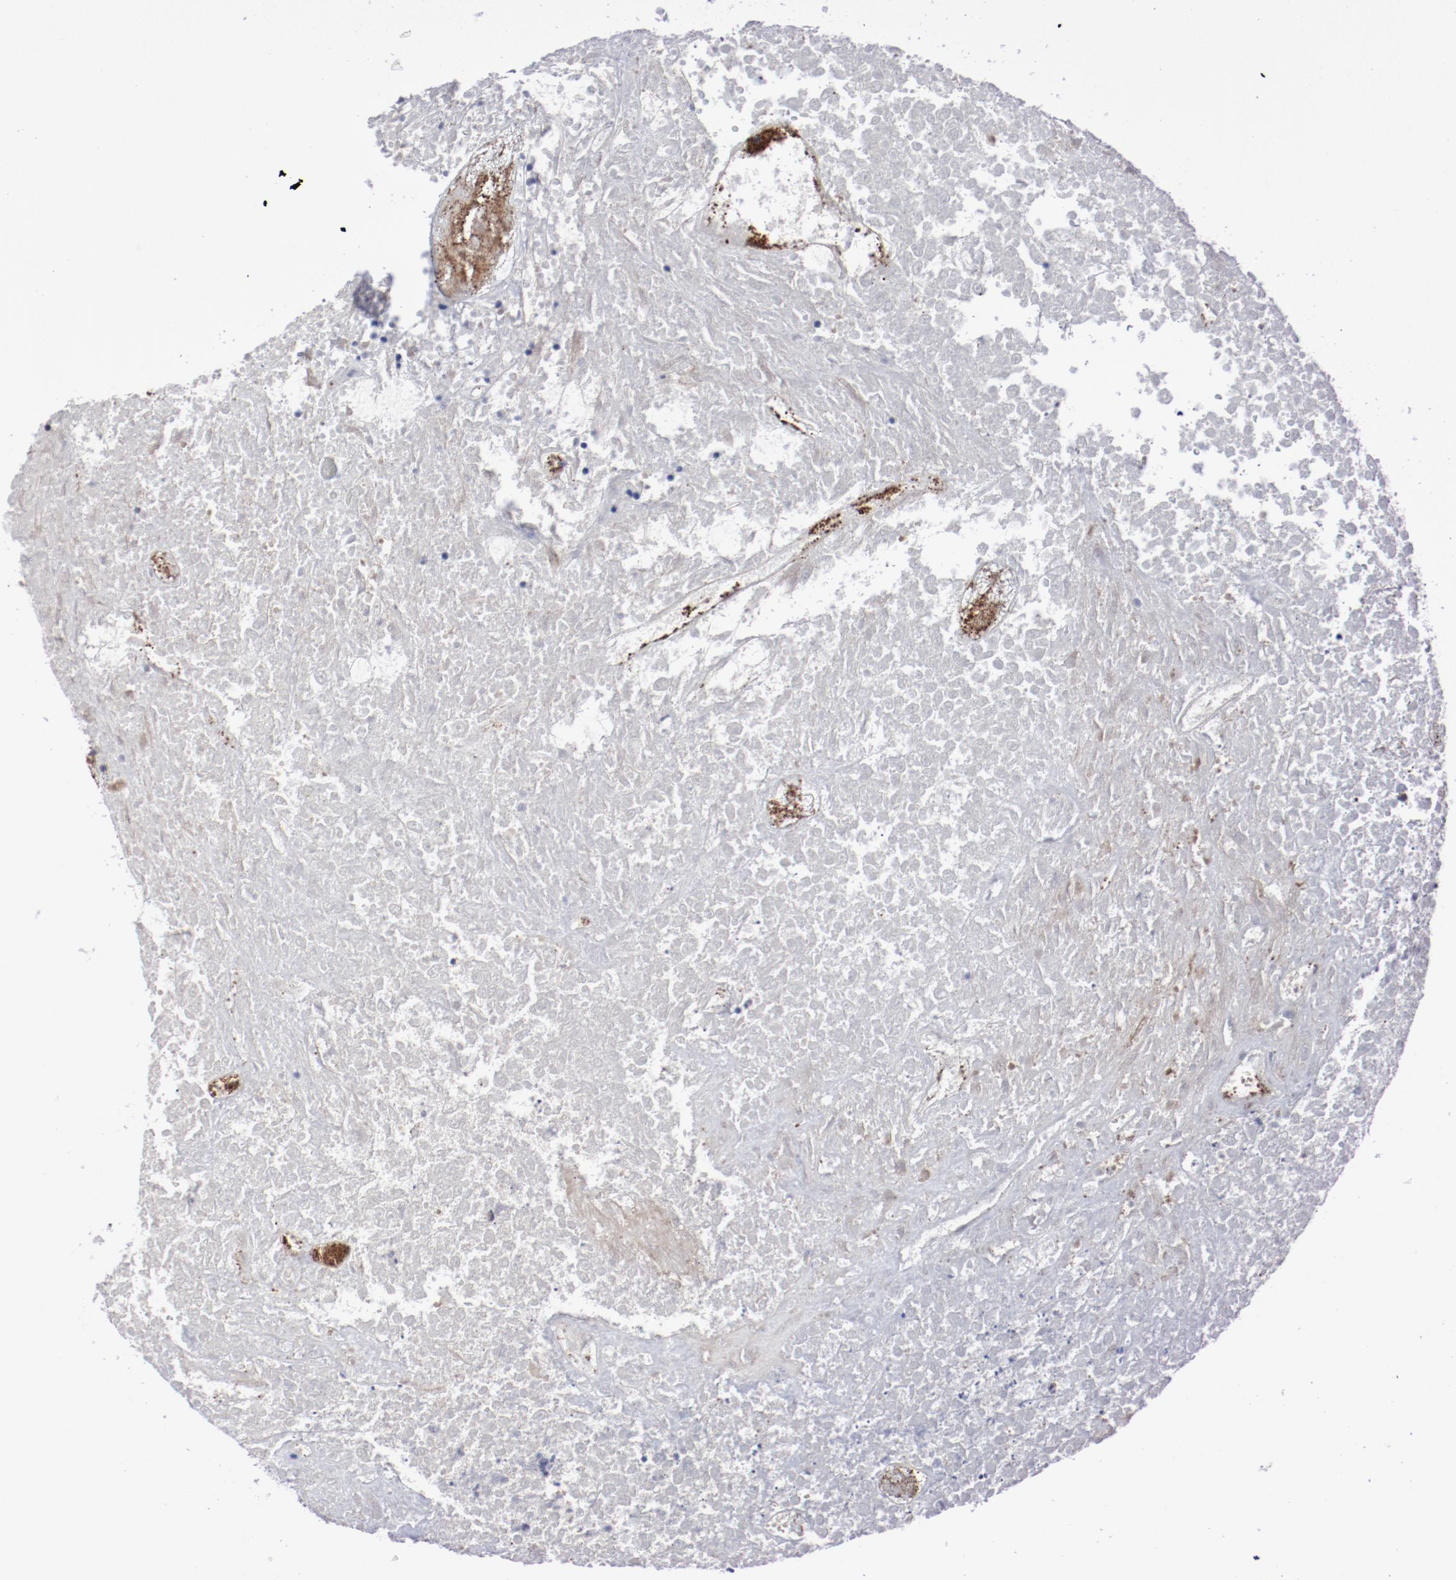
{"staining": {"intensity": "negative", "quantity": "none", "location": "none"}, "tissue": "testis cancer", "cell_type": "Tumor cells", "image_type": "cancer", "snomed": [{"axis": "morphology", "description": "Necrosis, NOS"}, {"axis": "morphology", "description": "Carcinoma, Embryonal, NOS"}, {"axis": "topography", "description": "Testis"}], "caption": "Immunohistochemistry image of neoplastic tissue: testis cancer stained with DAB (3,3'-diaminobenzidine) demonstrates no significant protein expression in tumor cells. (Brightfield microscopy of DAB (3,3'-diaminobenzidine) immunohistochemistry (IHC) at high magnification).", "gene": "FSCB", "patient": {"sex": "male", "age": 19}}